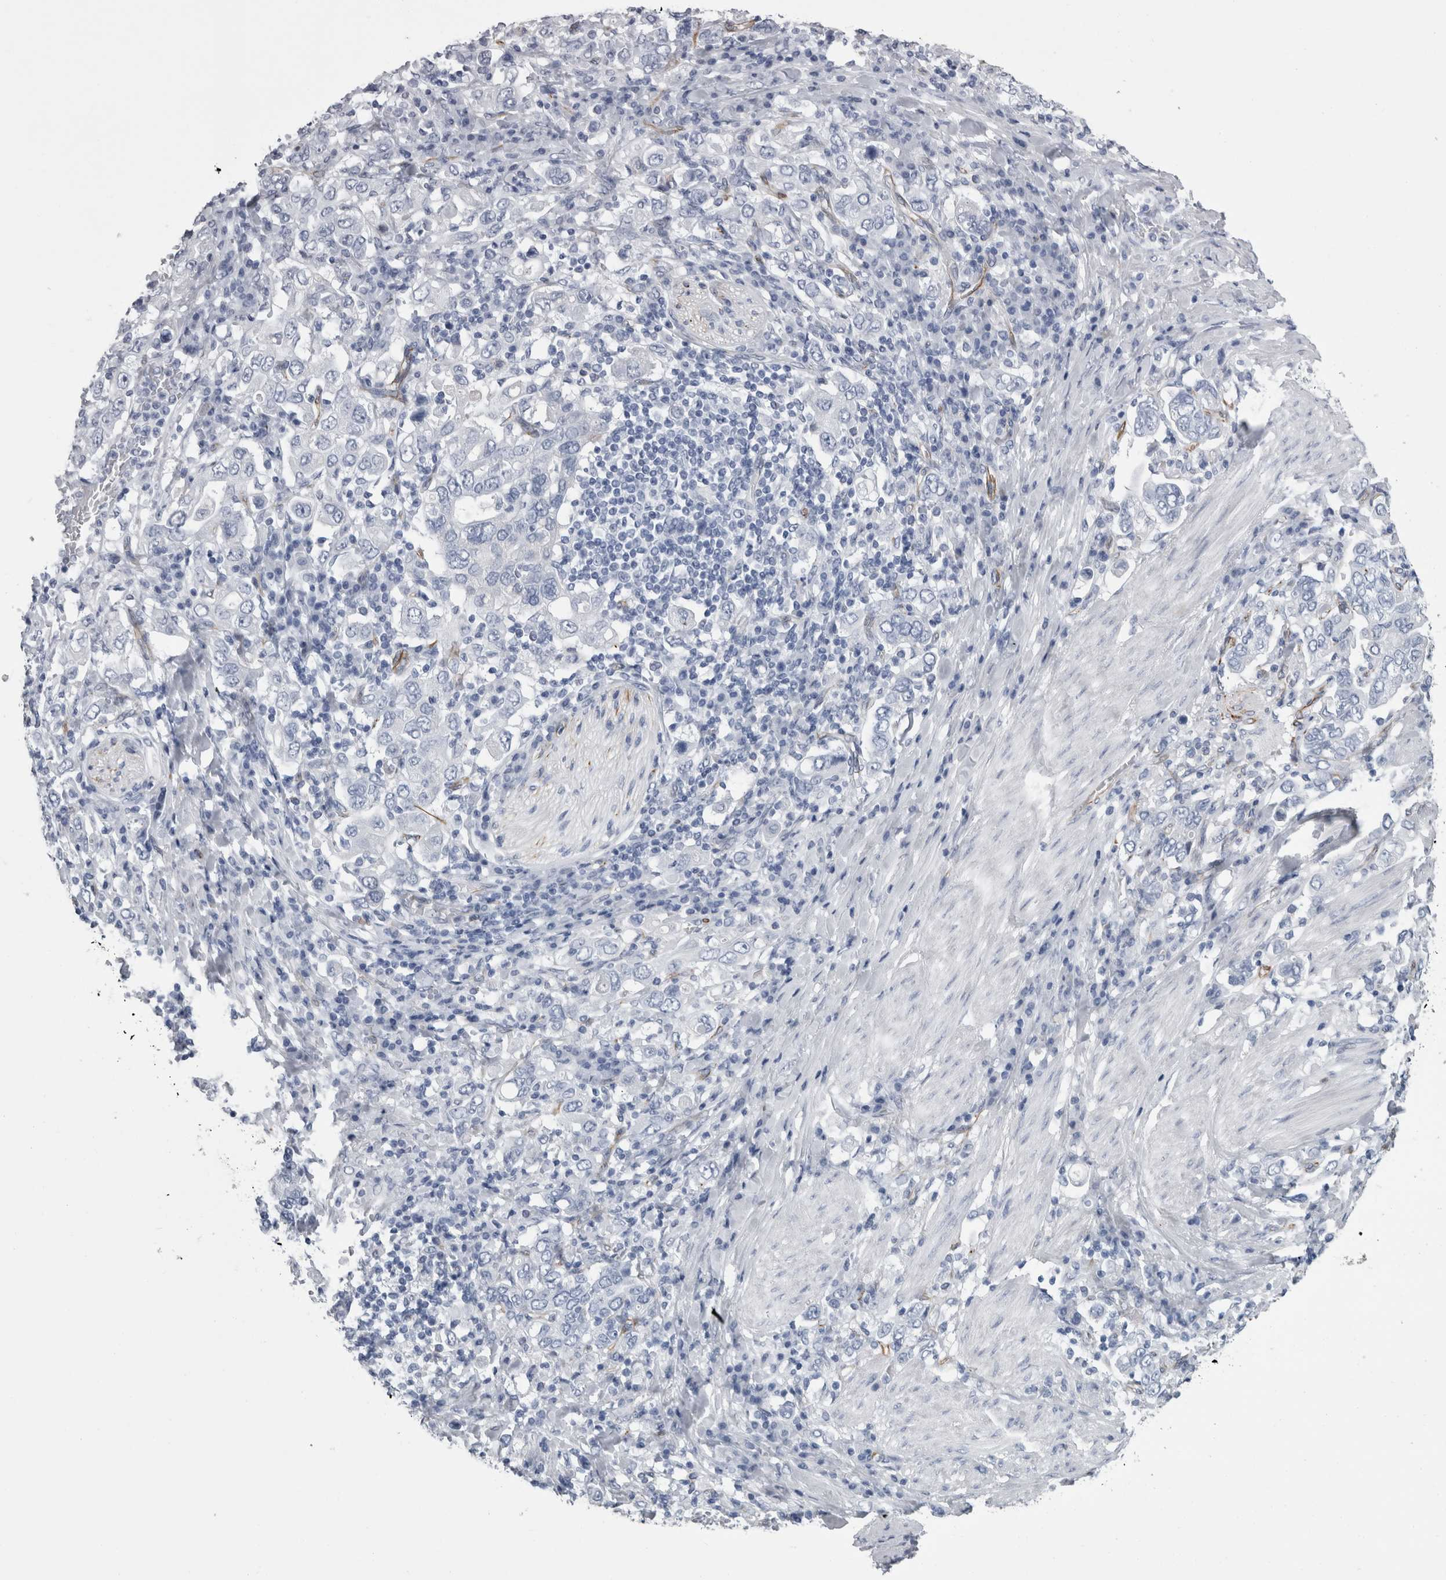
{"staining": {"intensity": "negative", "quantity": "none", "location": "none"}, "tissue": "stomach cancer", "cell_type": "Tumor cells", "image_type": "cancer", "snomed": [{"axis": "morphology", "description": "Adenocarcinoma, NOS"}, {"axis": "topography", "description": "Stomach, upper"}], "caption": "DAB (3,3'-diaminobenzidine) immunohistochemical staining of human adenocarcinoma (stomach) displays no significant positivity in tumor cells.", "gene": "VWDE", "patient": {"sex": "male", "age": 62}}